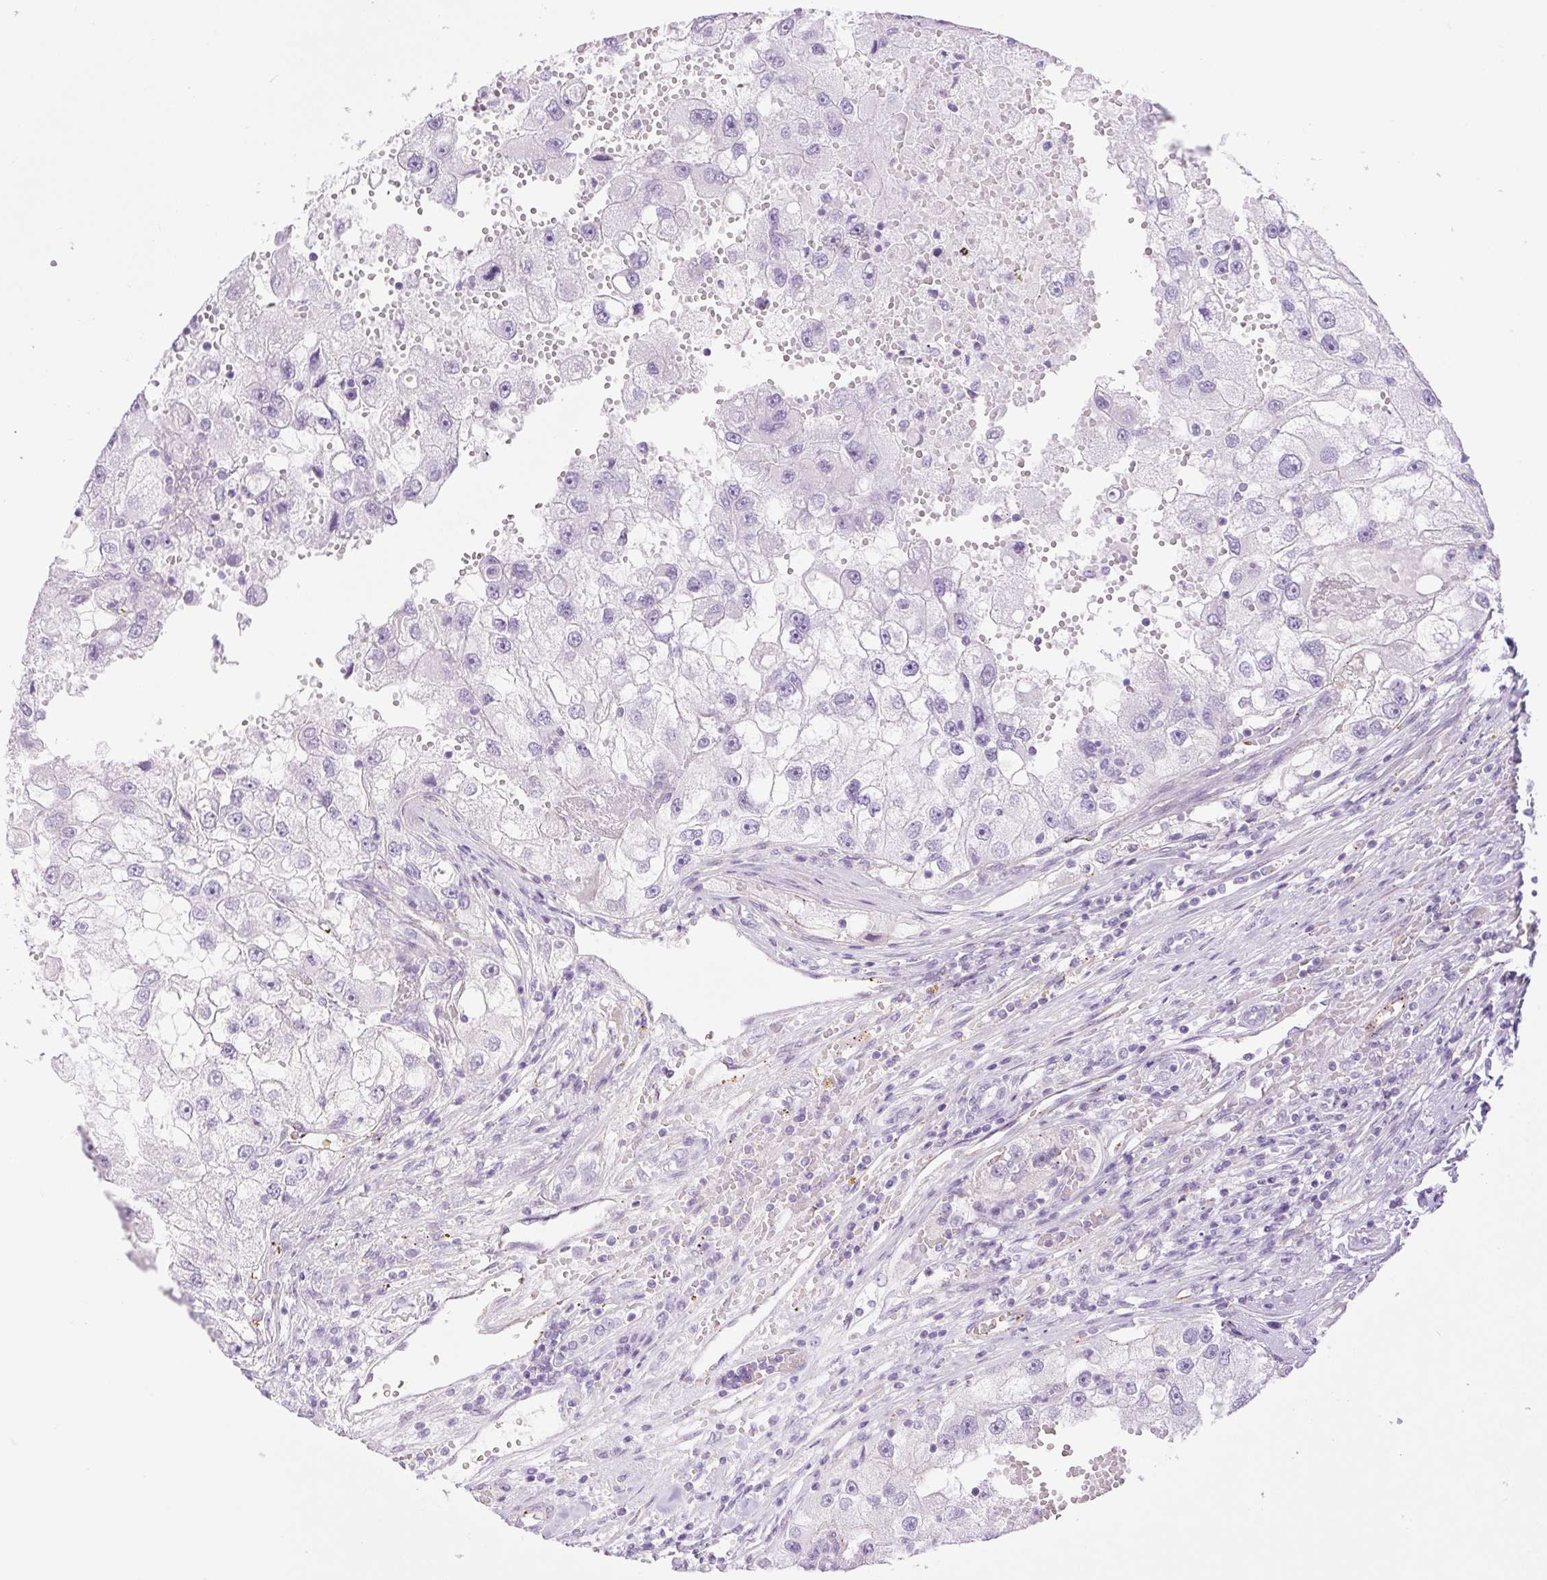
{"staining": {"intensity": "negative", "quantity": "none", "location": "none"}, "tissue": "renal cancer", "cell_type": "Tumor cells", "image_type": "cancer", "snomed": [{"axis": "morphology", "description": "Adenocarcinoma, NOS"}, {"axis": "topography", "description": "Kidney"}], "caption": "Image shows no protein positivity in tumor cells of adenocarcinoma (renal) tissue. (IHC, brightfield microscopy, high magnification).", "gene": "EHD3", "patient": {"sex": "male", "age": 63}}